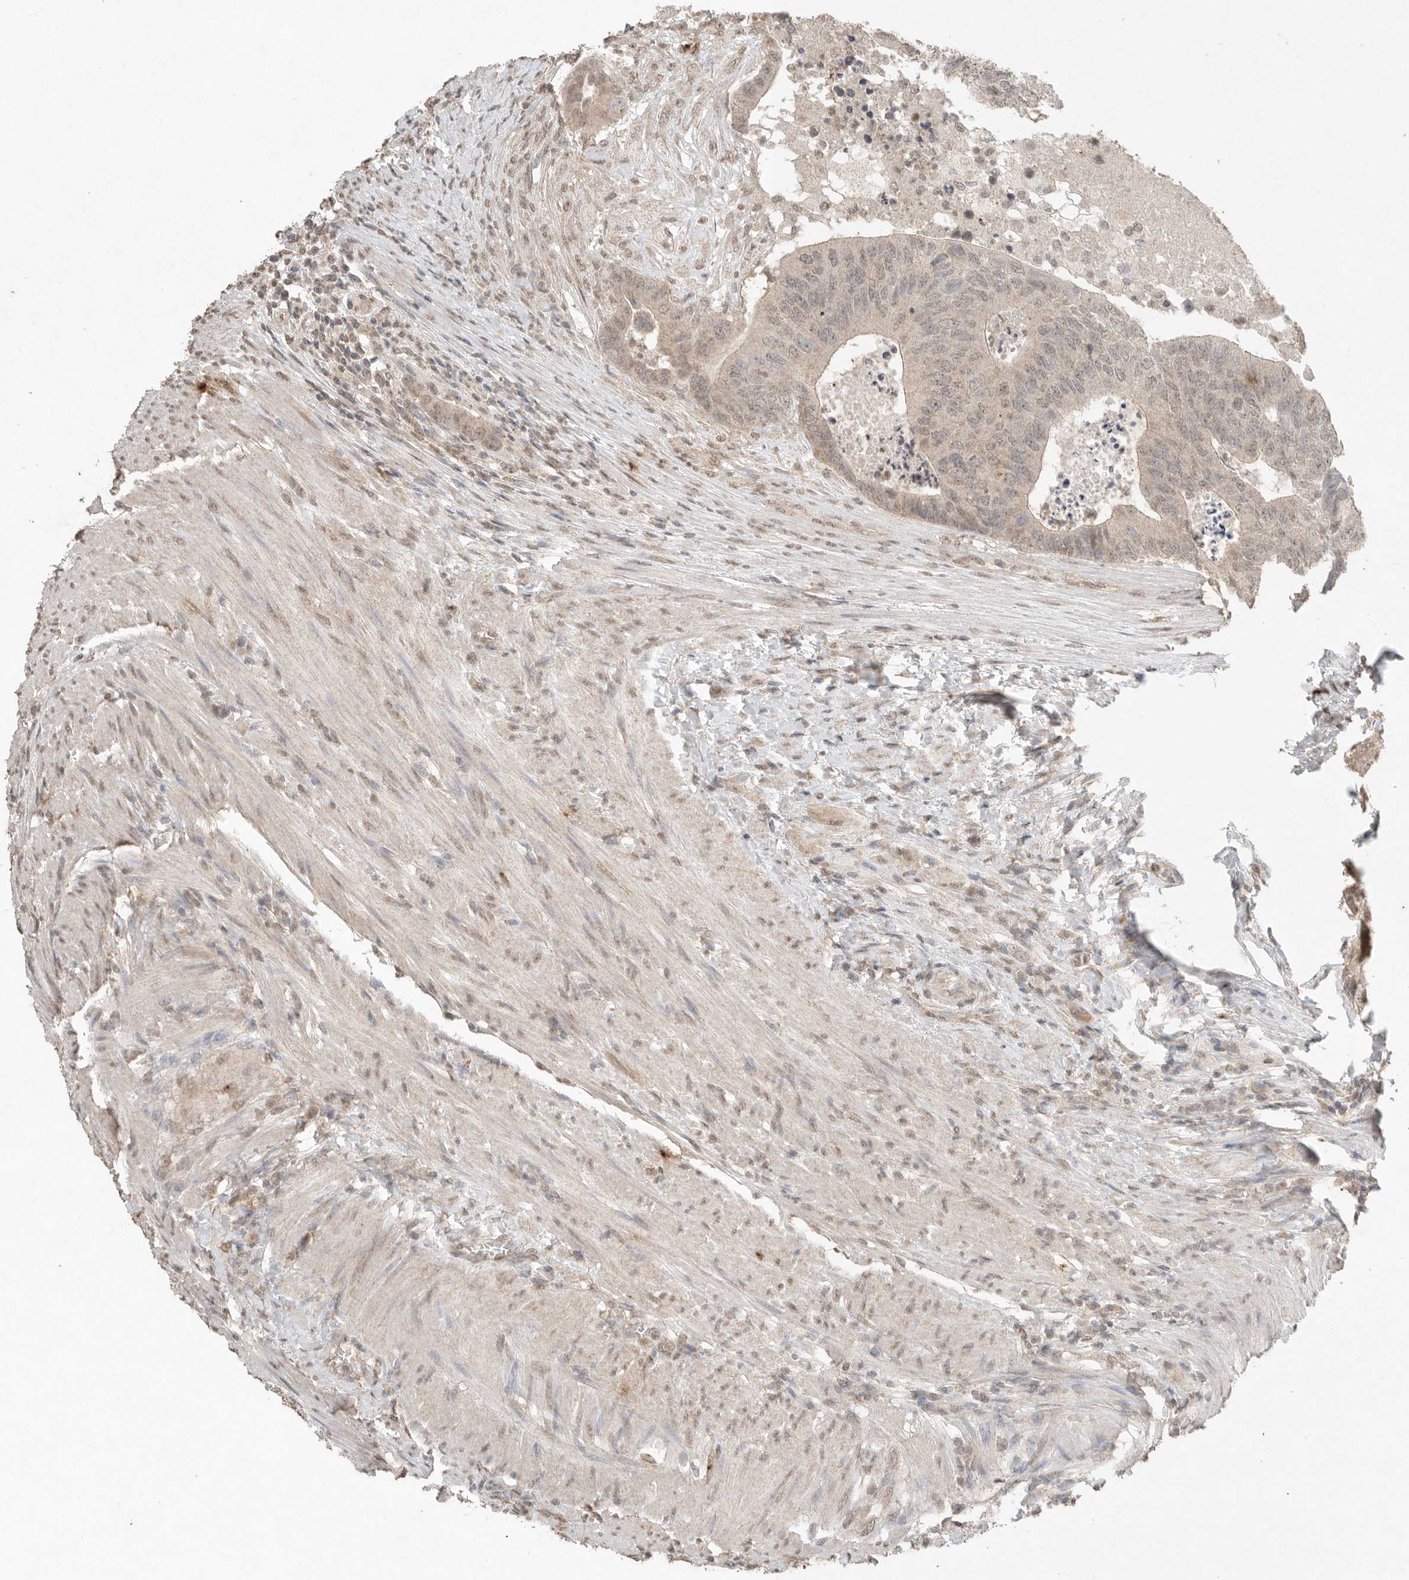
{"staining": {"intensity": "negative", "quantity": "none", "location": "none"}, "tissue": "colorectal cancer", "cell_type": "Tumor cells", "image_type": "cancer", "snomed": [{"axis": "morphology", "description": "Adenocarcinoma, NOS"}, {"axis": "topography", "description": "Colon"}], "caption": "Immunohistochemistry image of neoplastic tissue: colorectal cancer (adenocarcinoma) stained with DAB shows no significant protein positivity in tumor cells.", "gene": "KLK5", "patient": {"sex": "female", "age": 67}}